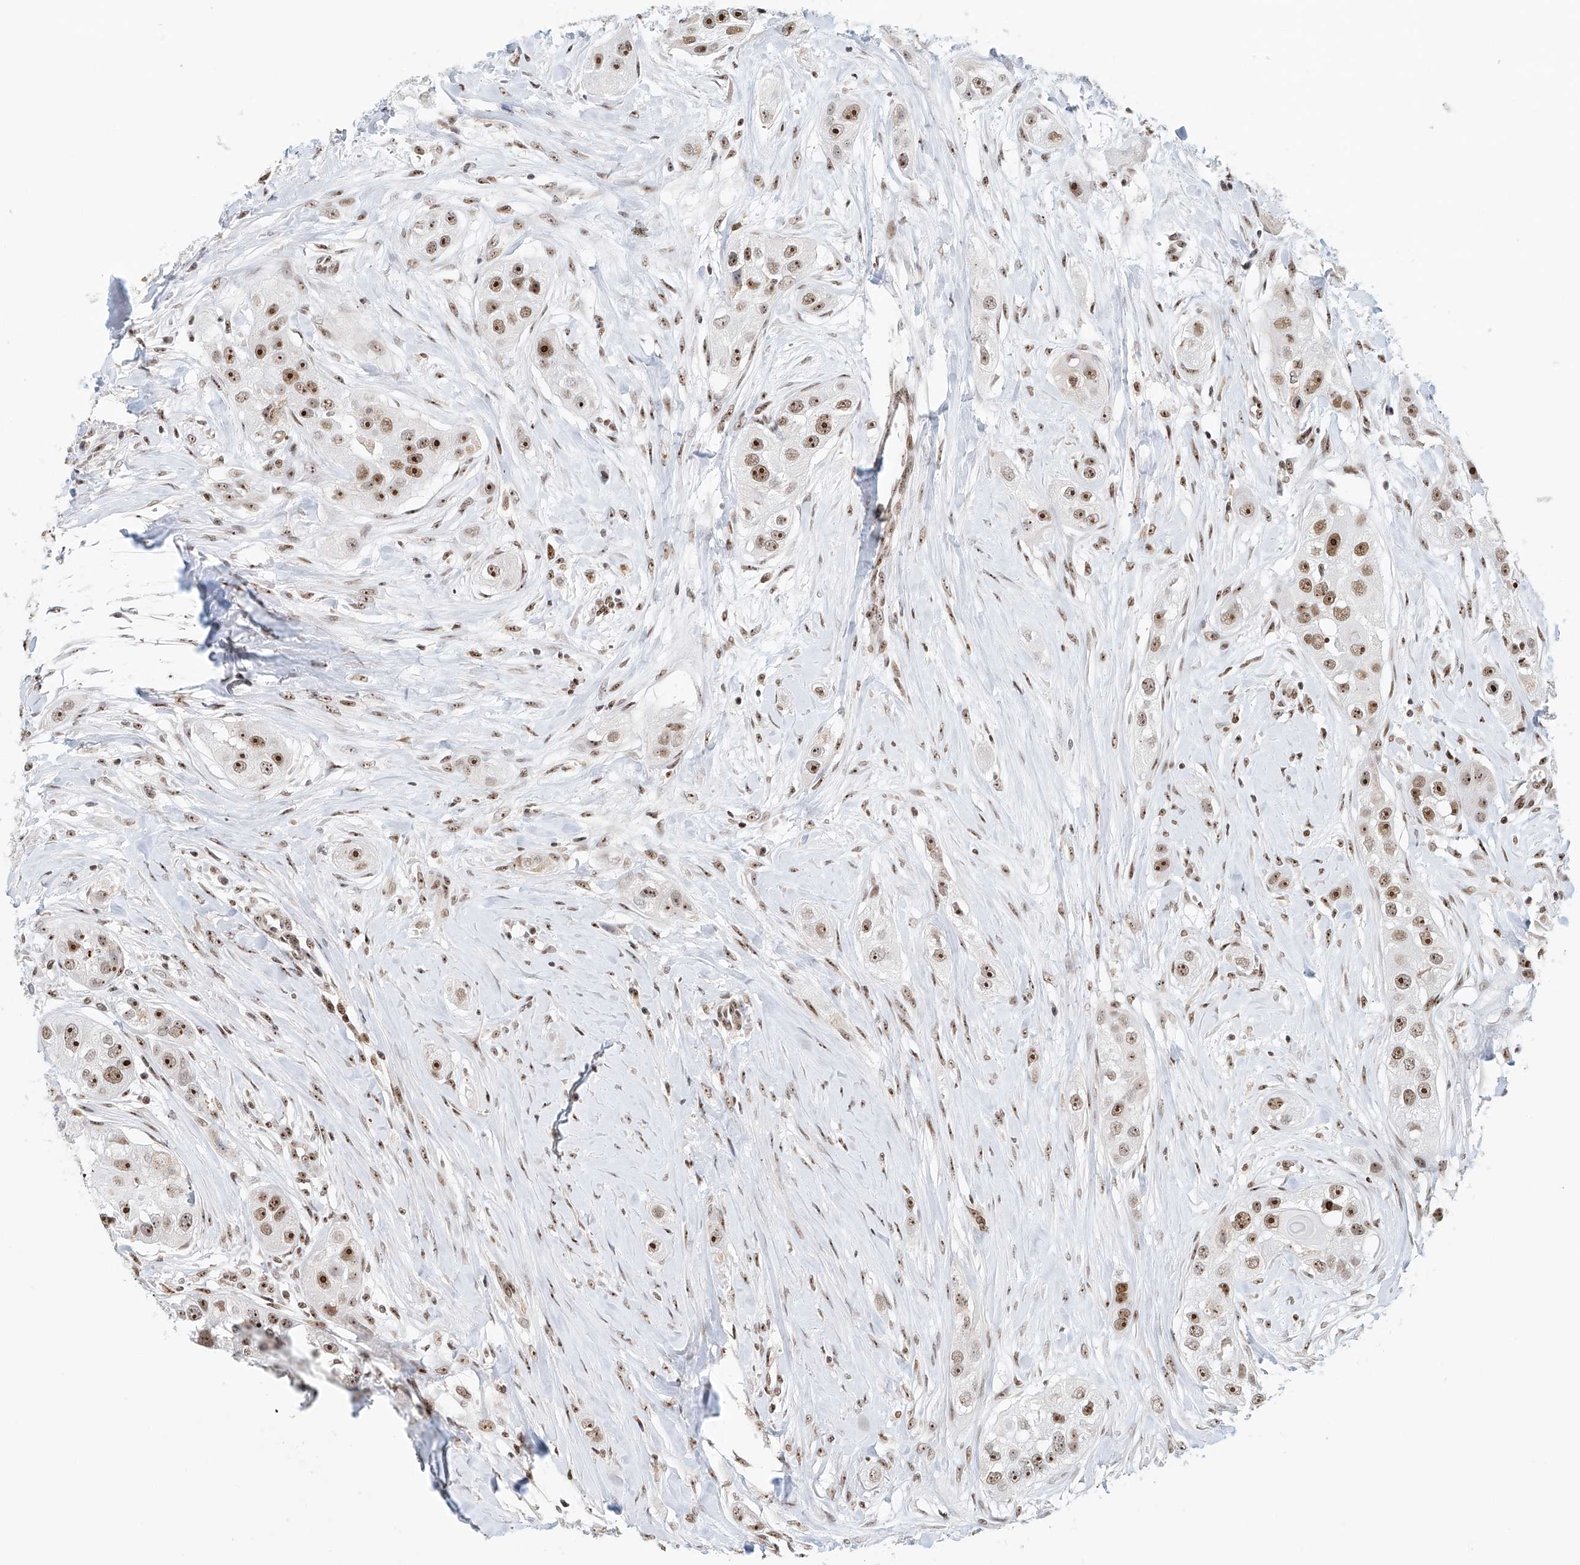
{"staining": {"intensity": "strong", "quantity": ">75%", "location": "nuclear"}, "tissue": "head and neck cancer", "cell_type": "Tumor cells", "image_type": "cancer", "snomed": [{"axis": "morphology", "description": "Normal tissue, NOS"}, {"axis": "morphology", "description": "Squamous cell carcinoma, NOS"}, {"axis": "topography", "description": "Skeletal muscle"}, {"axis": "topography", "description": "Head-Neck"}], "caption": "Protein analysis of head and neck cancer tissue reveals strong nuclear expression in approximately >75% of tumor cells.", "gene": "PRUNE2", "patient": {"sex": "male", "age": 51}}